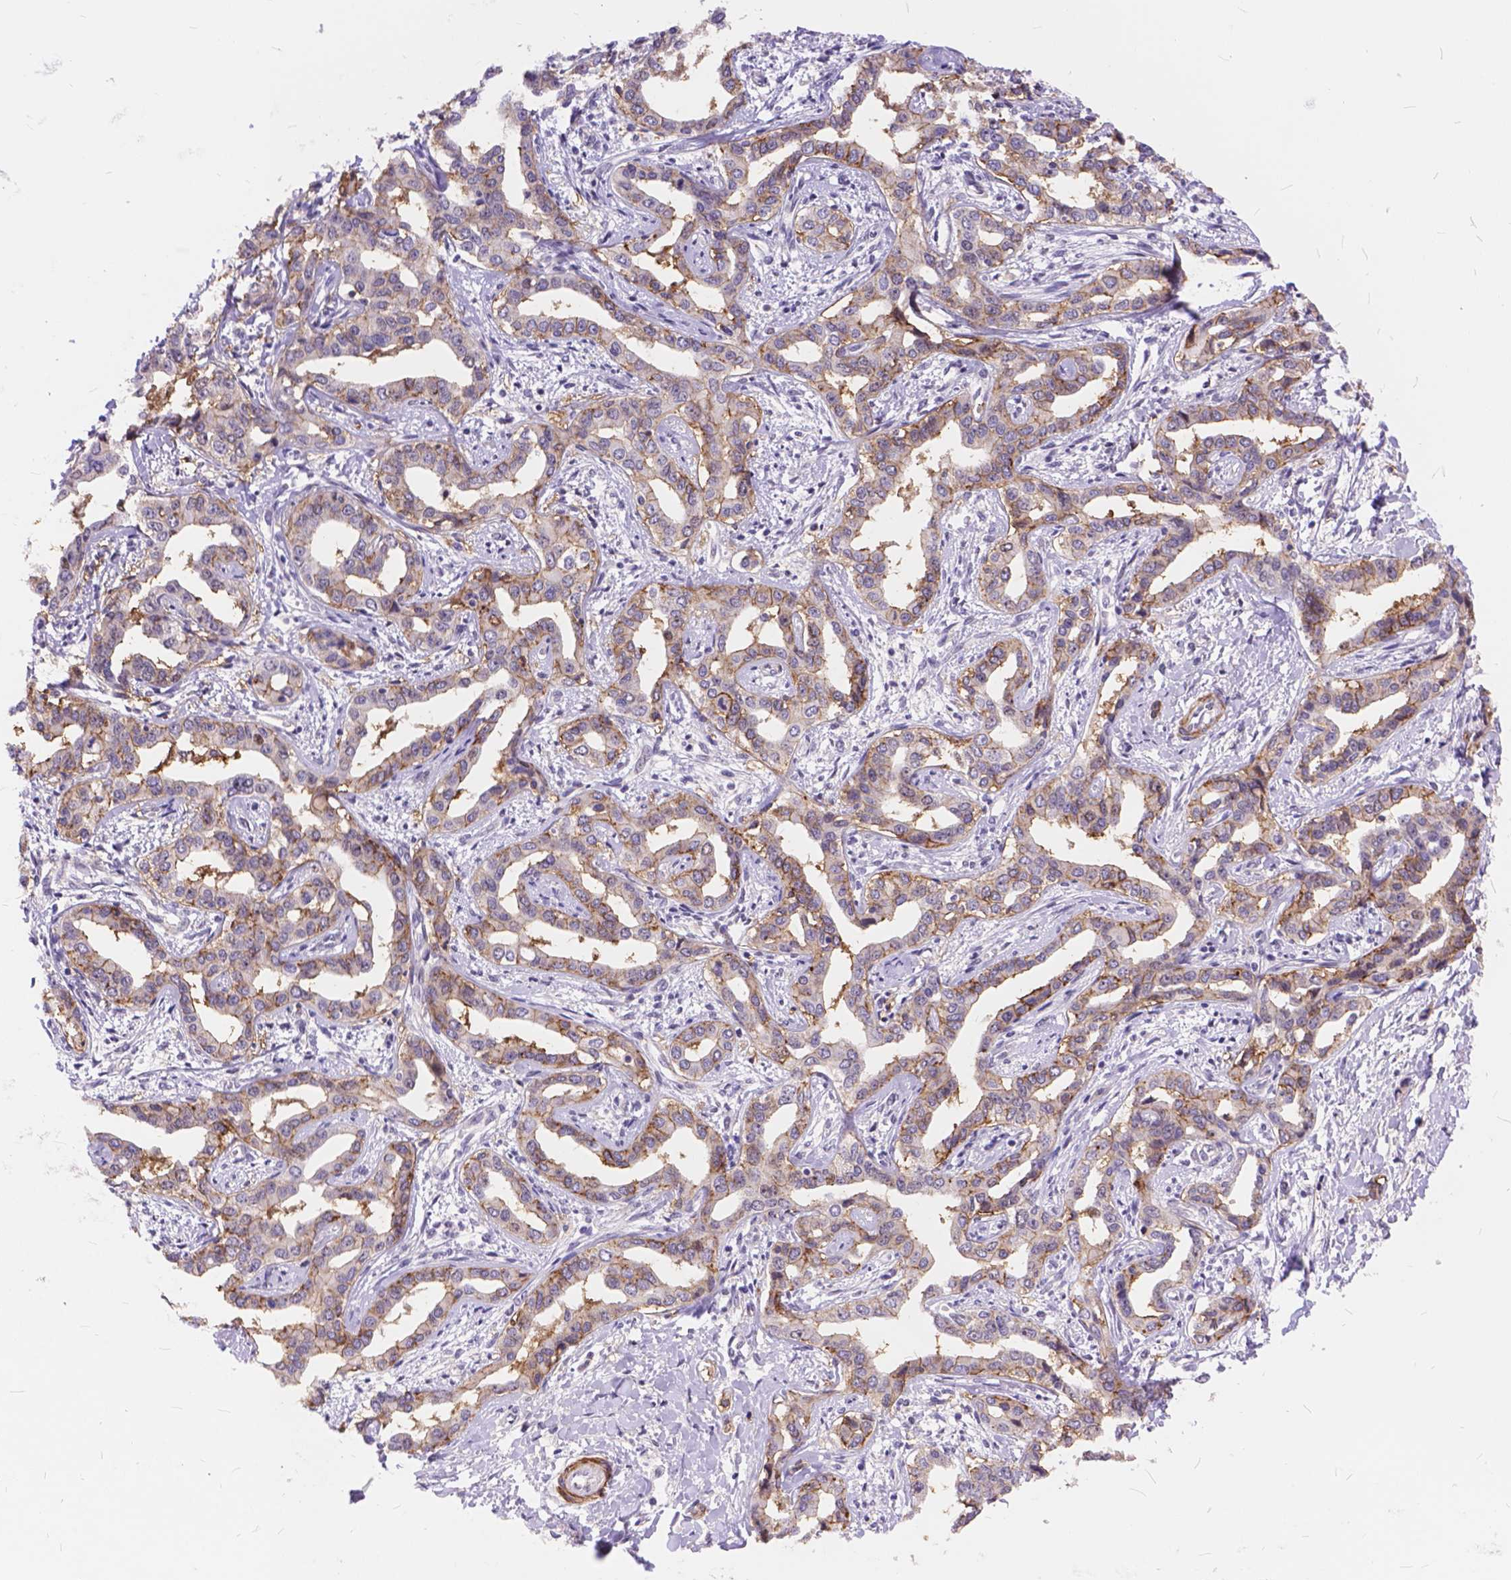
{"staining": {"intensity": "moderate", "quantity": ">75%", "location": "cytoplasmic/membranous"}, "tissue": "liver cancer", "cell_type": "Tumor cells", "image_type": "cancer", "snomed": [{"axis": "morphology", "description": "Cholangiocarcinoma"}, {"axis": "topography", "description": "Liver"}], "caption": "A brown stain highlights moderate cytoplasmic/membranous staining of a protein in liver cholangiocarcinoma tumor cells.", "gene": "MAN2C1", "patient": {"sex": "male", "age": 59}}